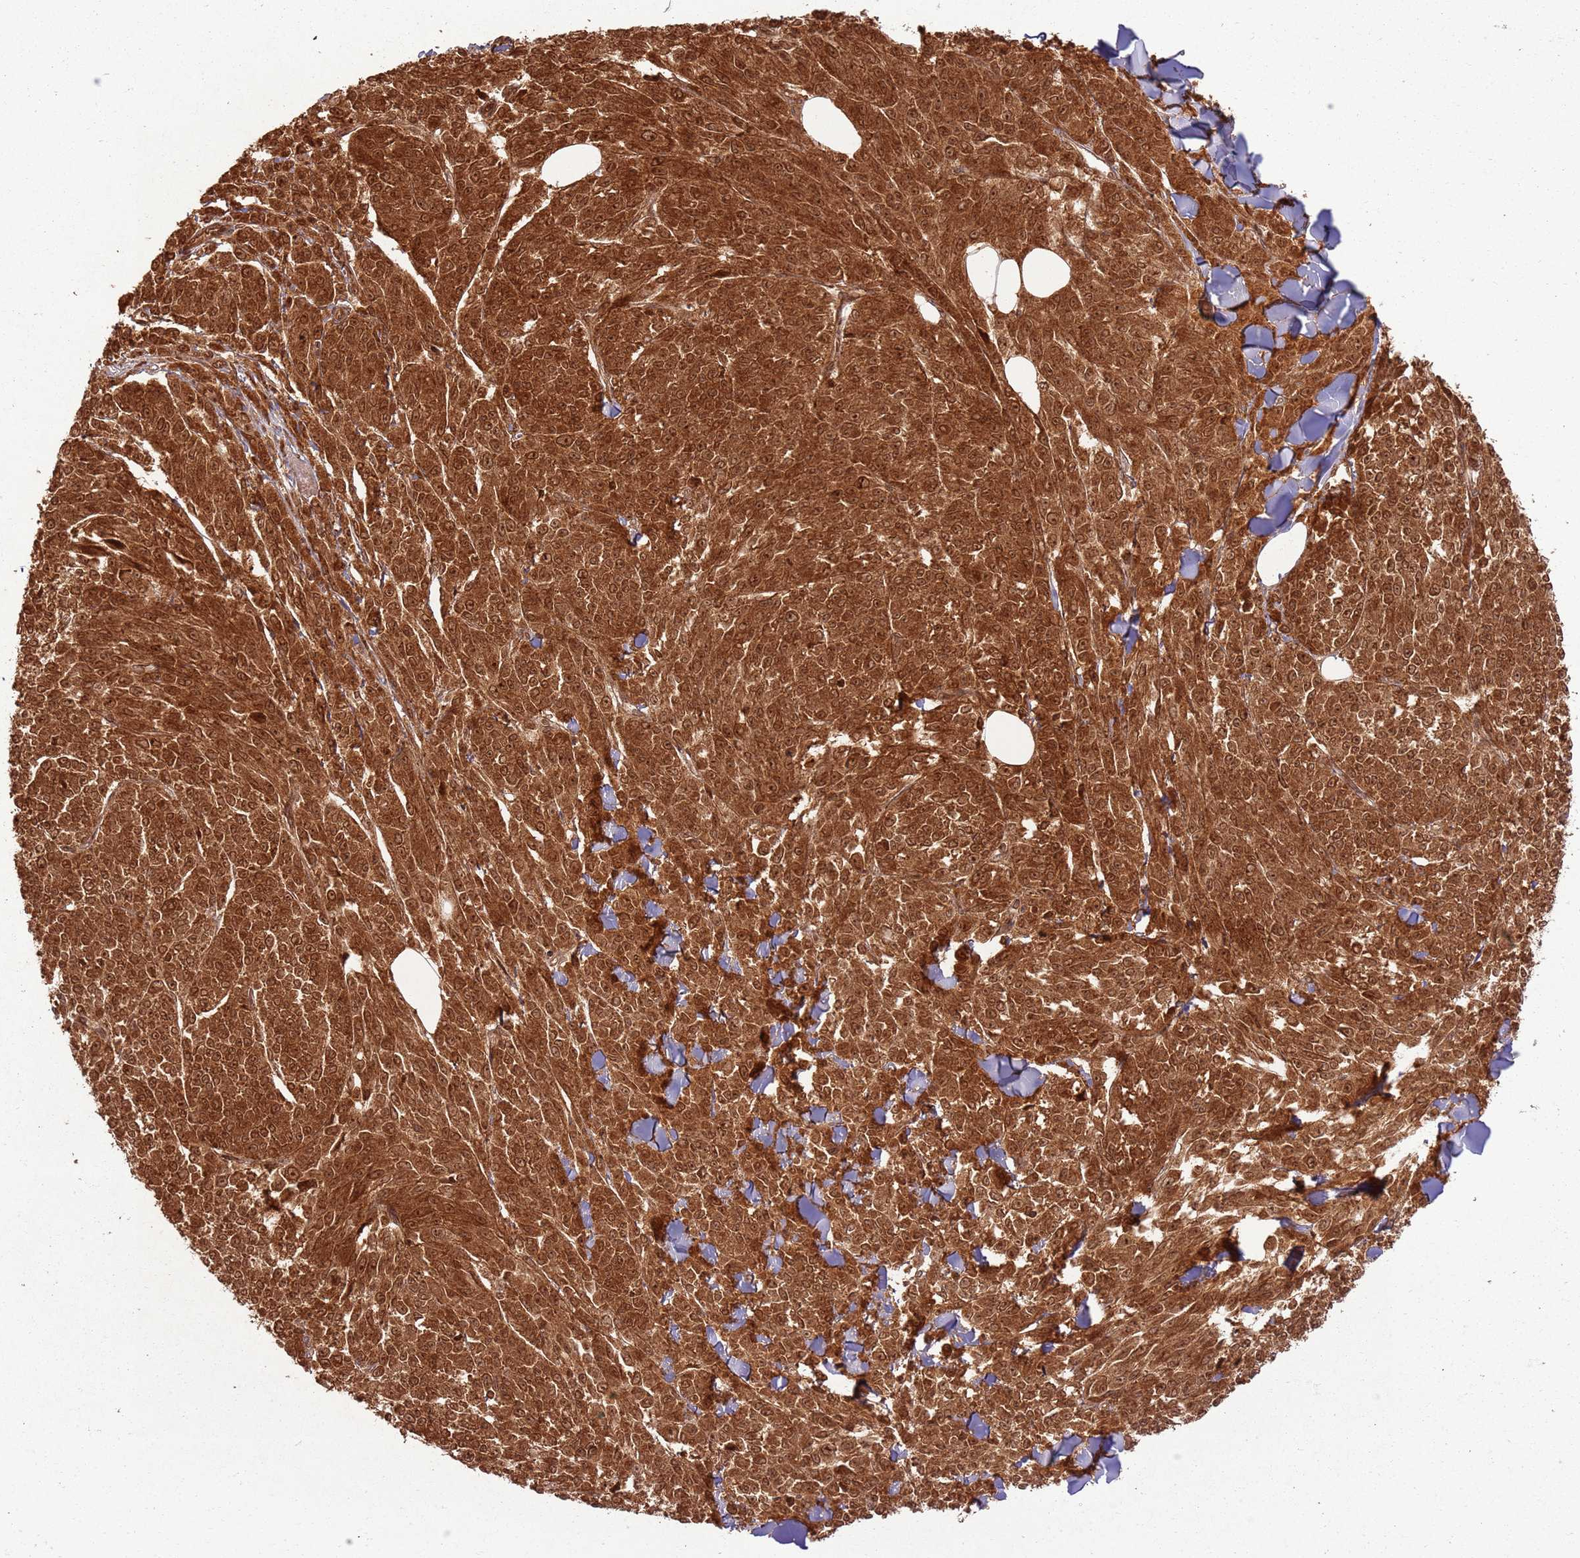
{"staining": {"intensity": "strong", "quantity": ">75%", "location": "cytoplasmic/membranous,nuclear"}, "tissue": "melanoma", "cell_type": "Tumor cells", "image_type": "cancer", "snomed": [{"axis": "morphology", "description": "Malignant melanoma, NOS"}, {"axis": "topography", "description": "Skin"}], "caption": "Approximately >75% of tumor cells in human malignant melanoma display strong cytoplasmic/membranous and nuclear protein positivity as visualized by brown immunohistochemical staining.", "gene": "TBC1D13", "patient": {"sex": "female", "age": 52}}